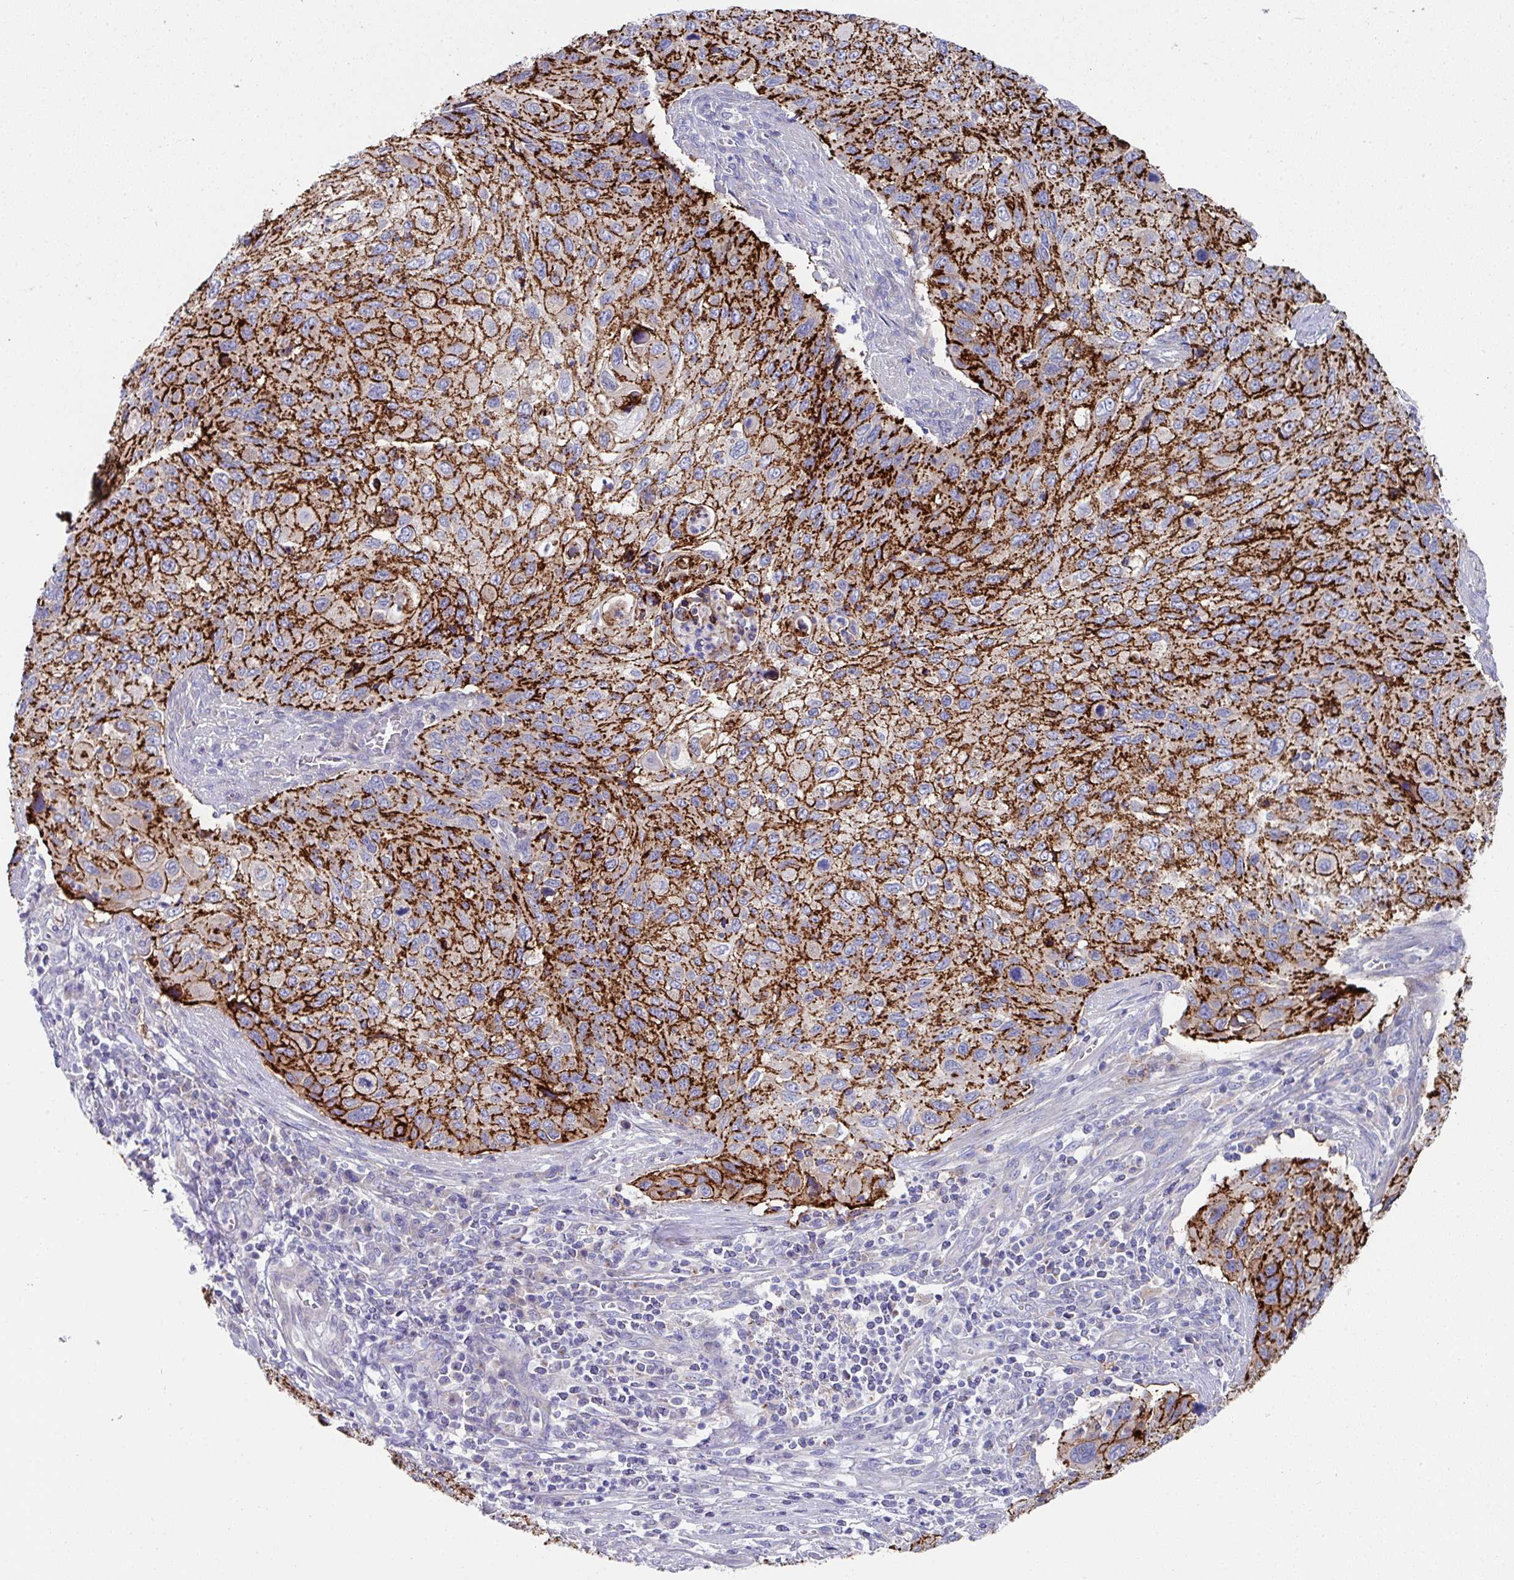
{"staining": {"intensity": "strong", "quantity": ">75%", "location": "cytoplasmic/membranous"}, "tissue": "cervical cancer", "cell_type": "Tumor cells", "image_type": "cancer", "snomed": [{"axis": "morphology", "description": "Squamous cell carcinoma, NOS"}, {"axis": "topography", "description": "Cervix"}], "caption": "Human cervical cancer stained with a brown dye reveals strong cytoplasmic/membranous positive positivity in approximately >75% of tumor cells.", "gene": "CLDN1", "patient": {"sex": "female", "age": 70}}